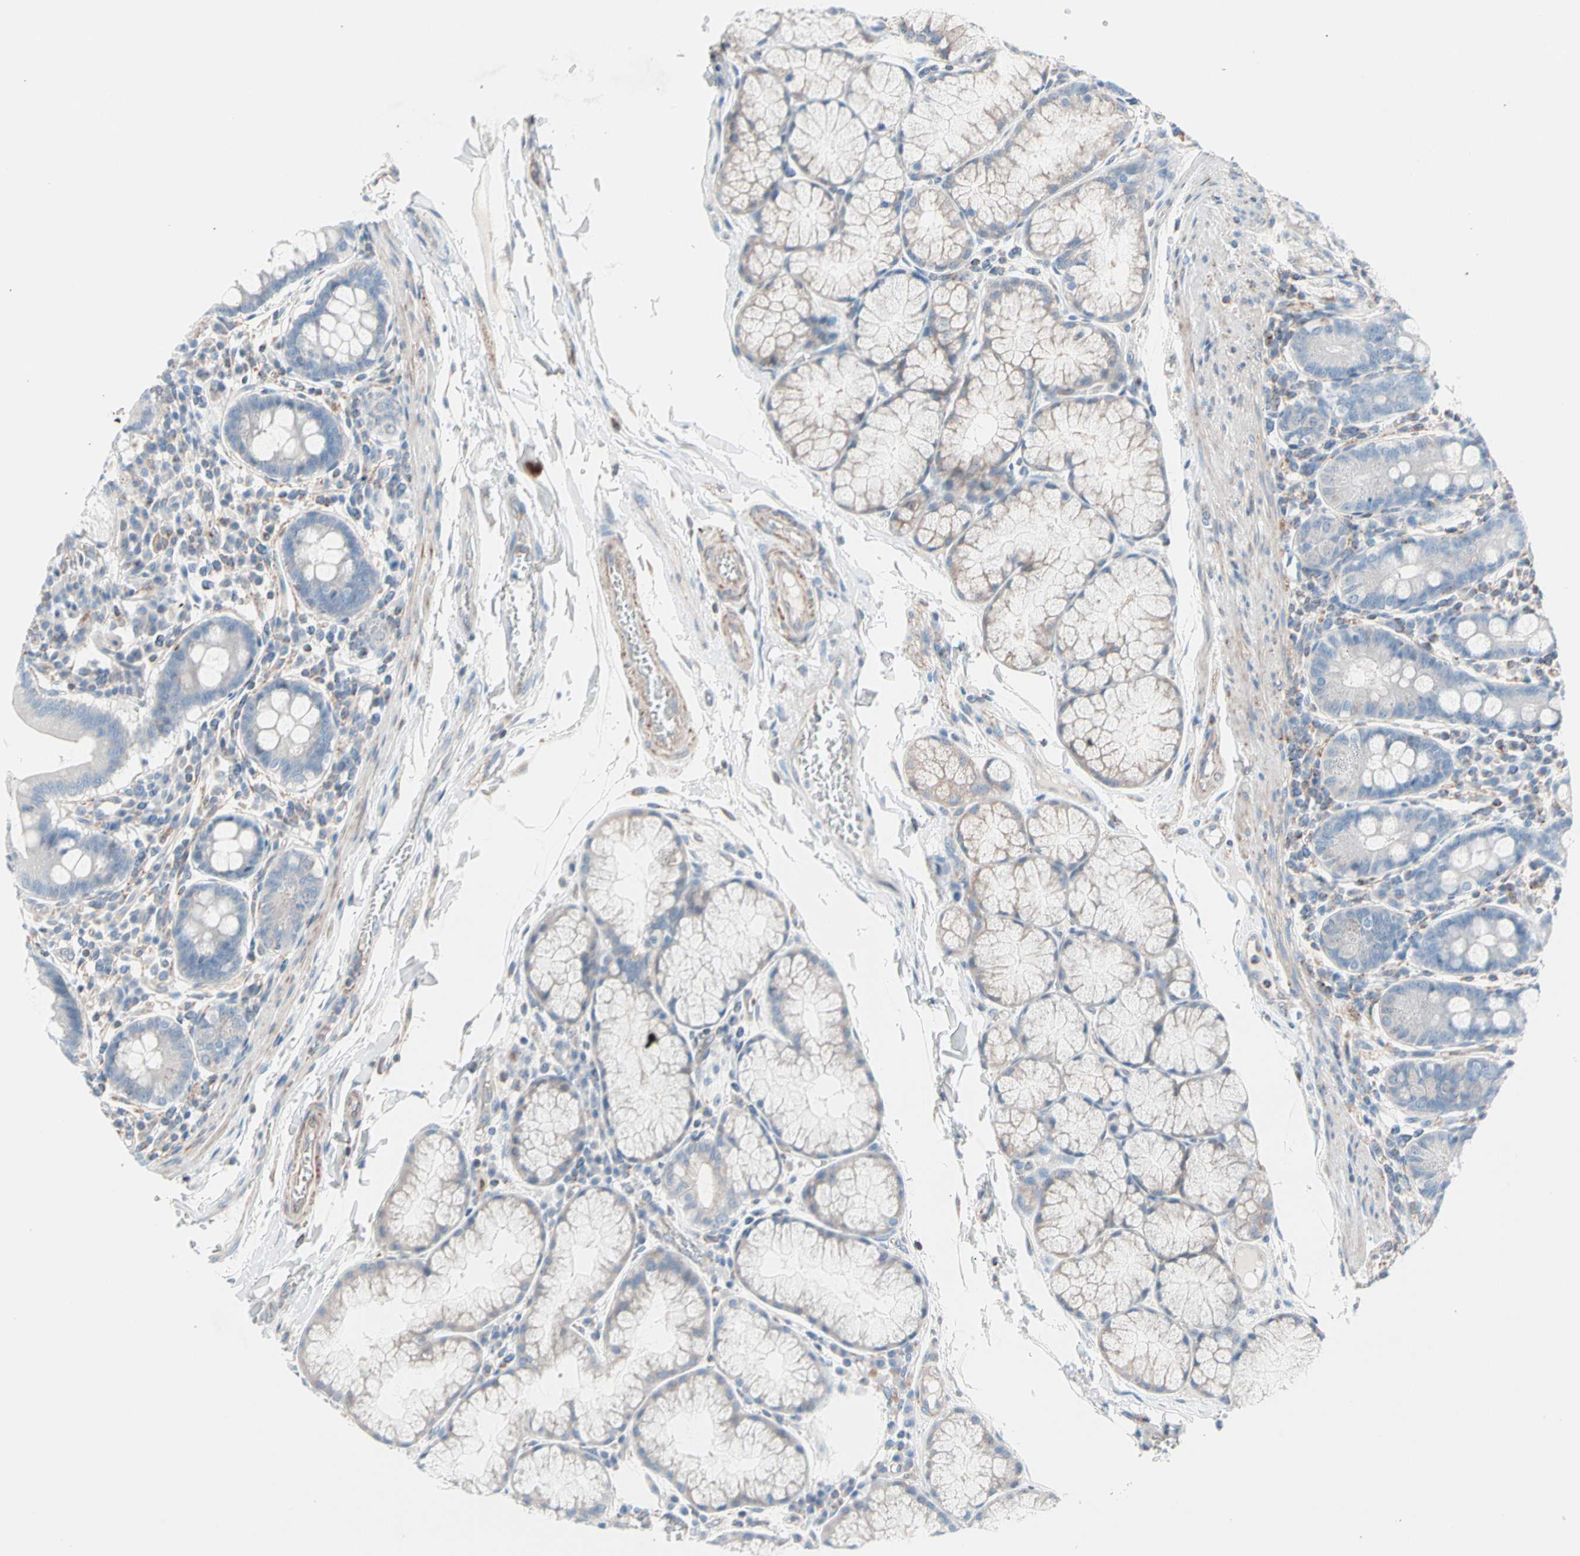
{"staining": {"intensity": "moderate", "quantity": "<25%", "location": "cytoplasmic/membranous"}, "tissue": "duodenum", "cell_type": "Glandular cells", "image_type": "normal", "snomed": [{"axis": "morphology", "description": "Normal tissue, NOS"}, {"axis": "topography", "description": "Duodenum"}], "caption": "Protein expression analysis of normal duodenum shows moderate cytoplasmic/membranous staining in about <25% of glandular cells. The protein of interest is shown in brown color, while the nuclei are stained blue.", "gene": "HK1", "patient": {"sex": "male", "age": 50}}